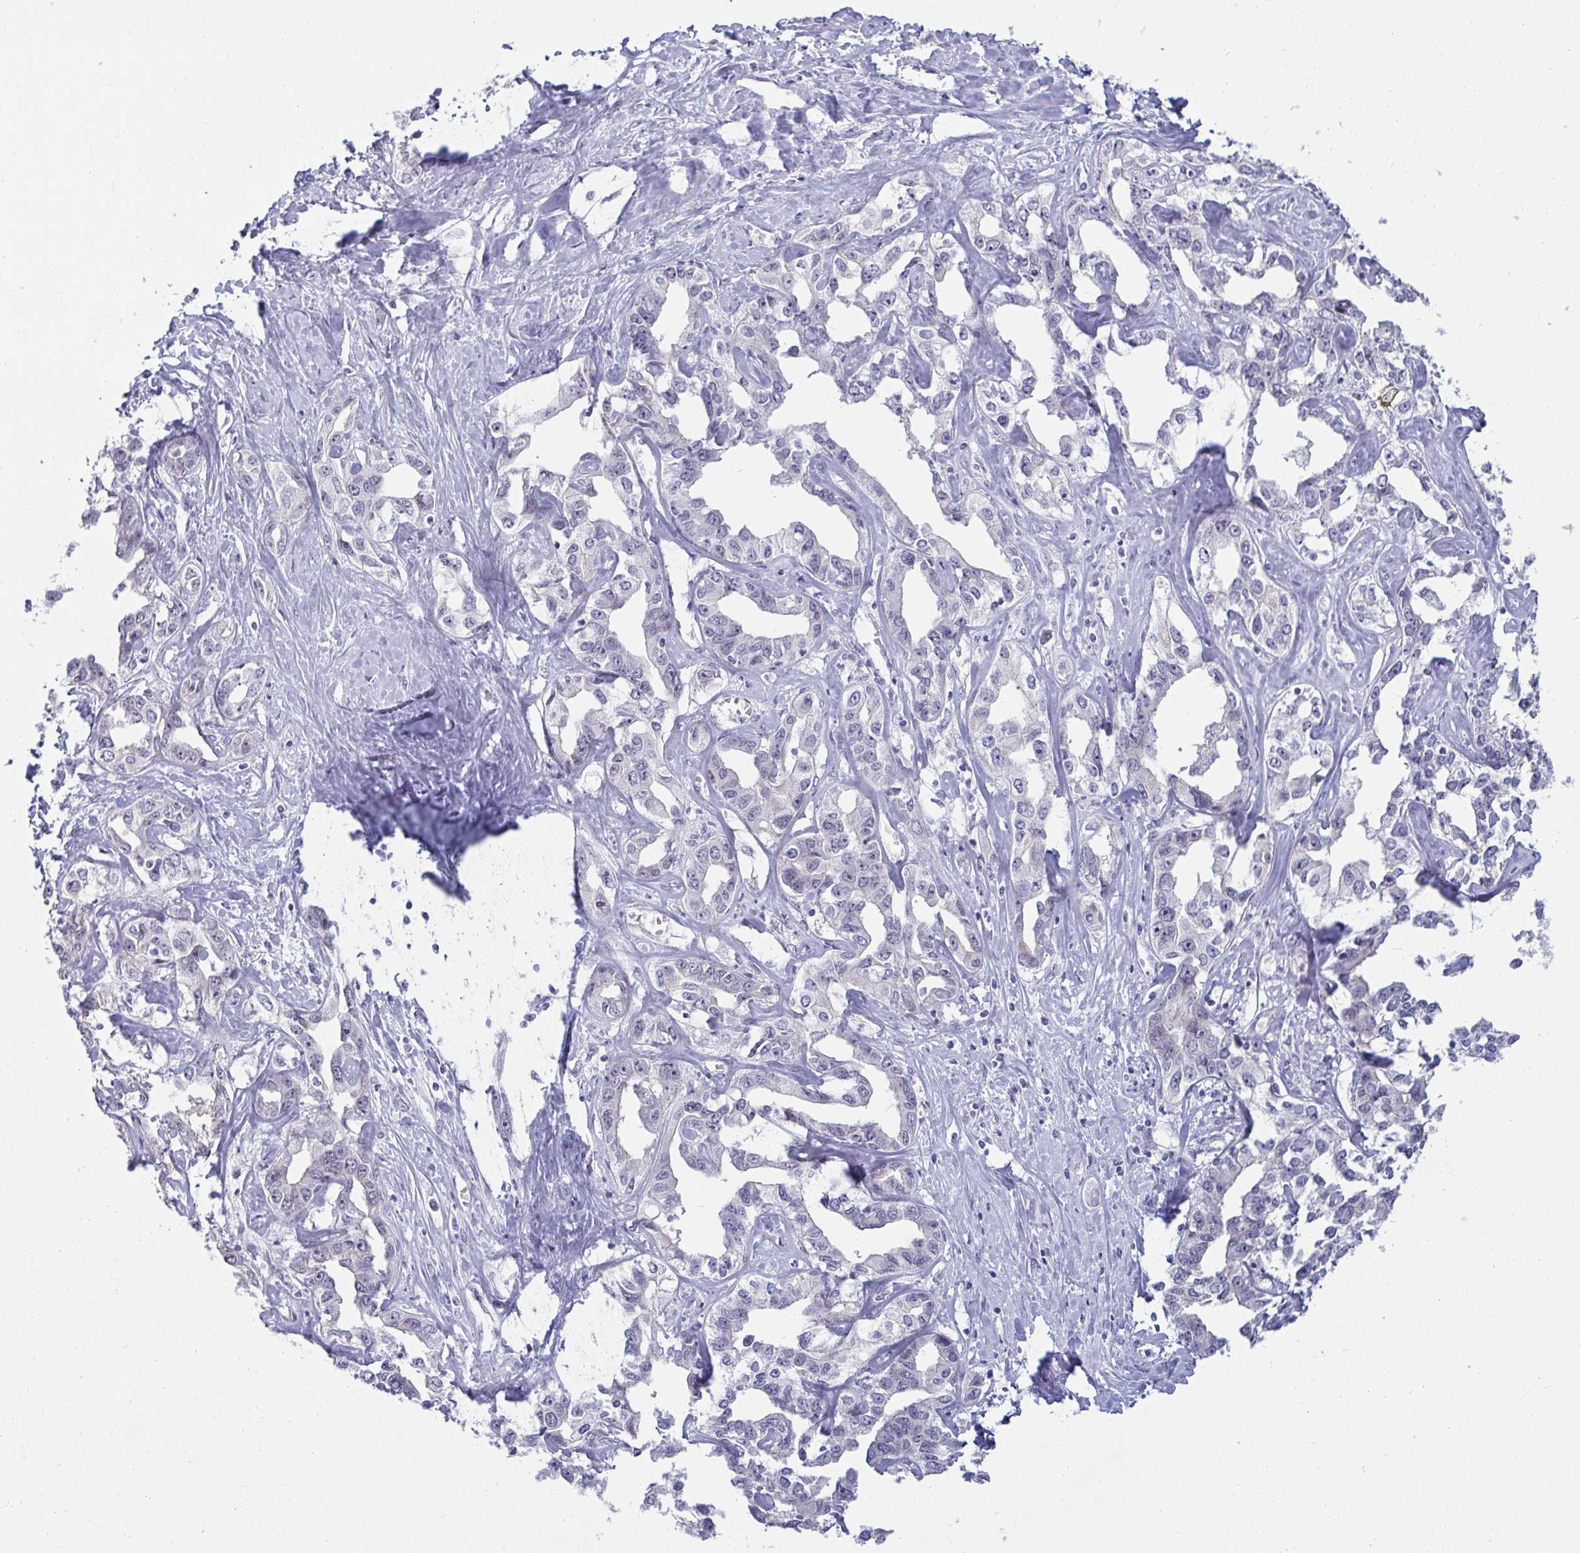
{"staining": {"intensity": "negative", "quantity": "none", "location": "none"}, "tissue": "liver cancer", "cell_type": "Tumor cells", "image_type": "cancer", "snomed": [{"axis": "morphology", "description": "Cholangiocarcinoma"}, {"axis": "topography", "description": "Liver"}], "caption": "Human liver cancer (cholangiocarcinoma) stained for a protein using immunohistochemistry displays no staining in tumor cells.", "gene": "RNASEH1", "patient": {"sex": "male", "age": 59}}